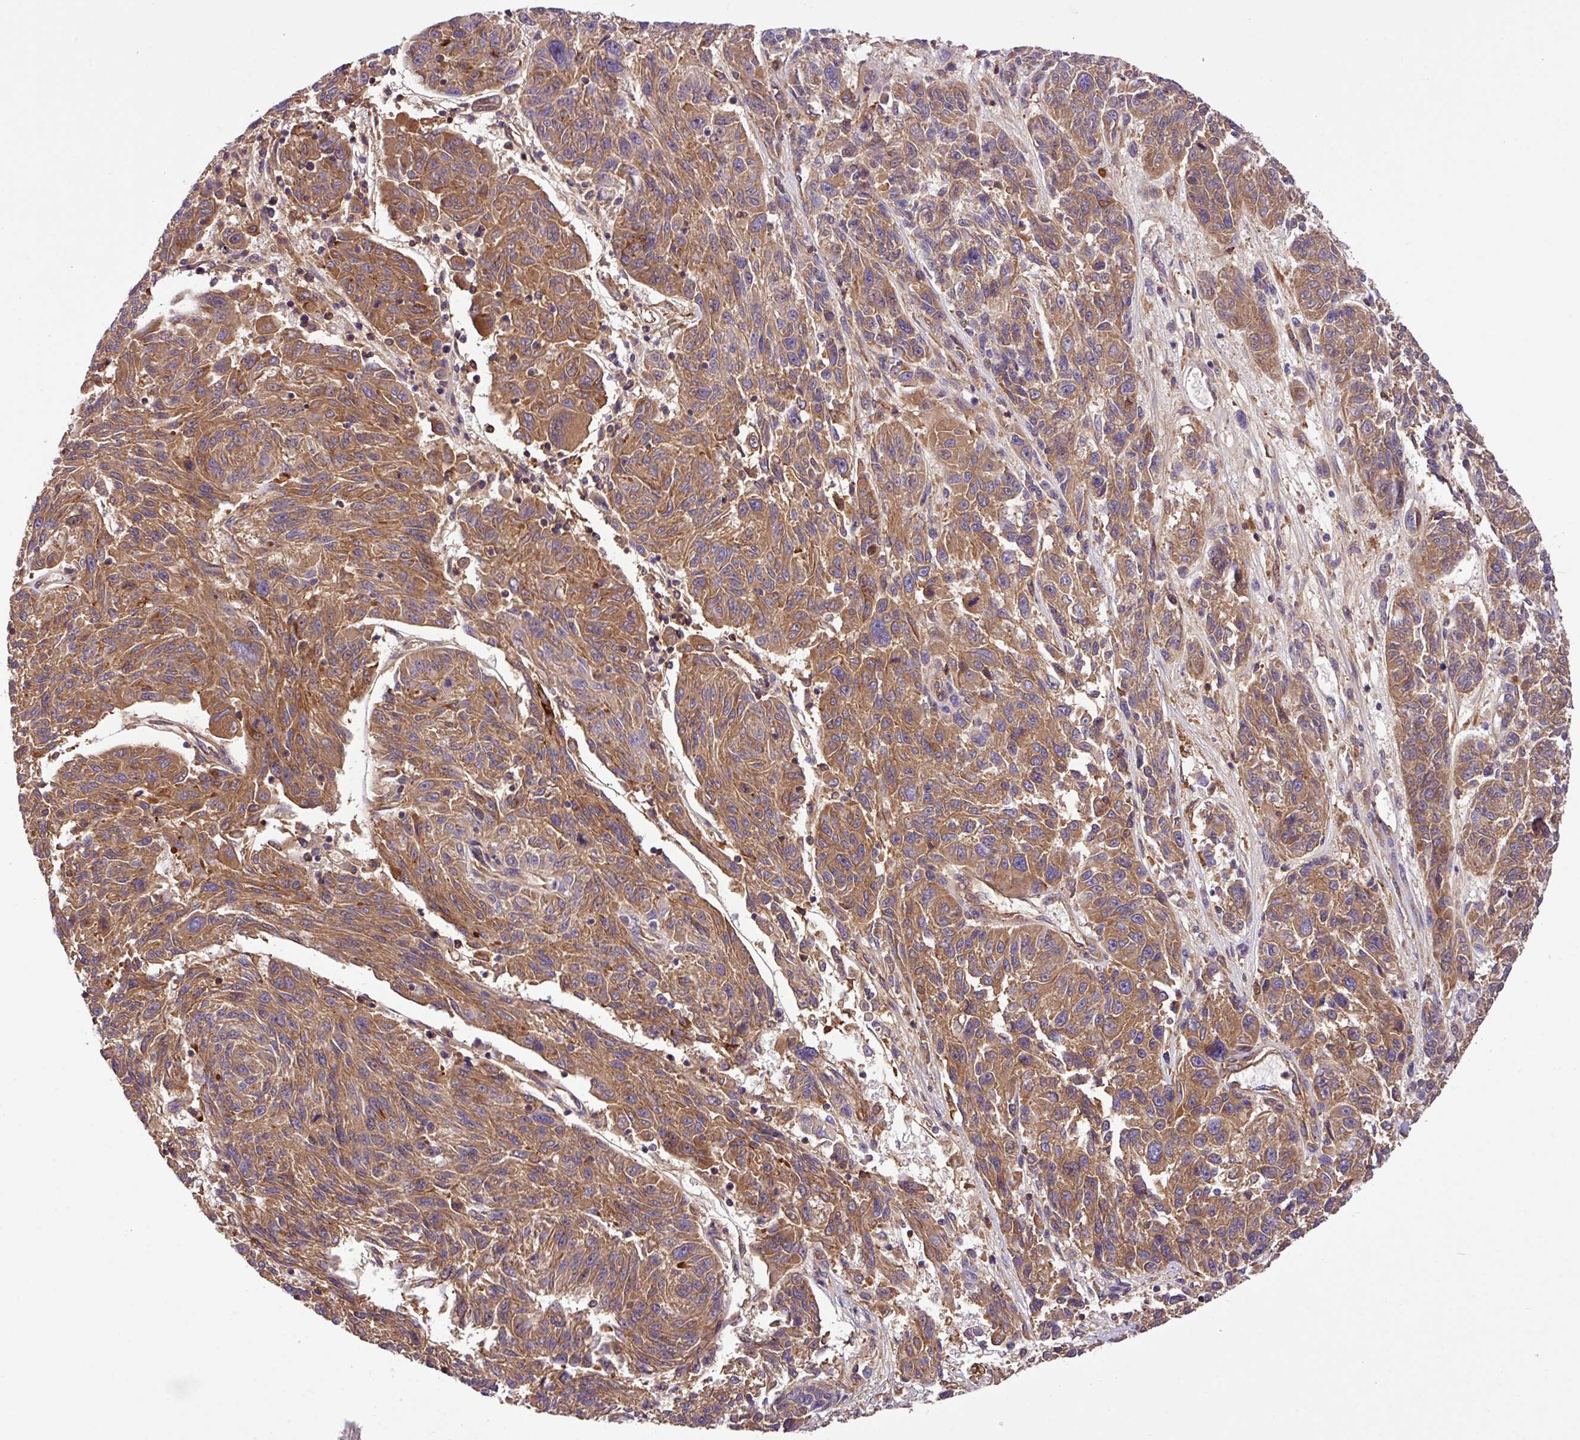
{"staining": {"intensity": "moderate", "quantity": ">75%", "location": "cytoplasmic/membranous"}, "tissue": "melanoma", "cell_type": "Tumor cells", "image_type": "cancer", "snomed": [{"axis": "morphology", "description": "Malignant melanoma, NOS"}, {"axis": "topography", "description": "Skin"}], "caption": "Protein analysis of melanoma tissue displays moderate cytoplasmic/membranous staining in about >75% of tumor cells. (IHC, brightfield microscopy, high magnification).", "gene": "ZNF266", "patient": {"sex": "male", "age": 53}}